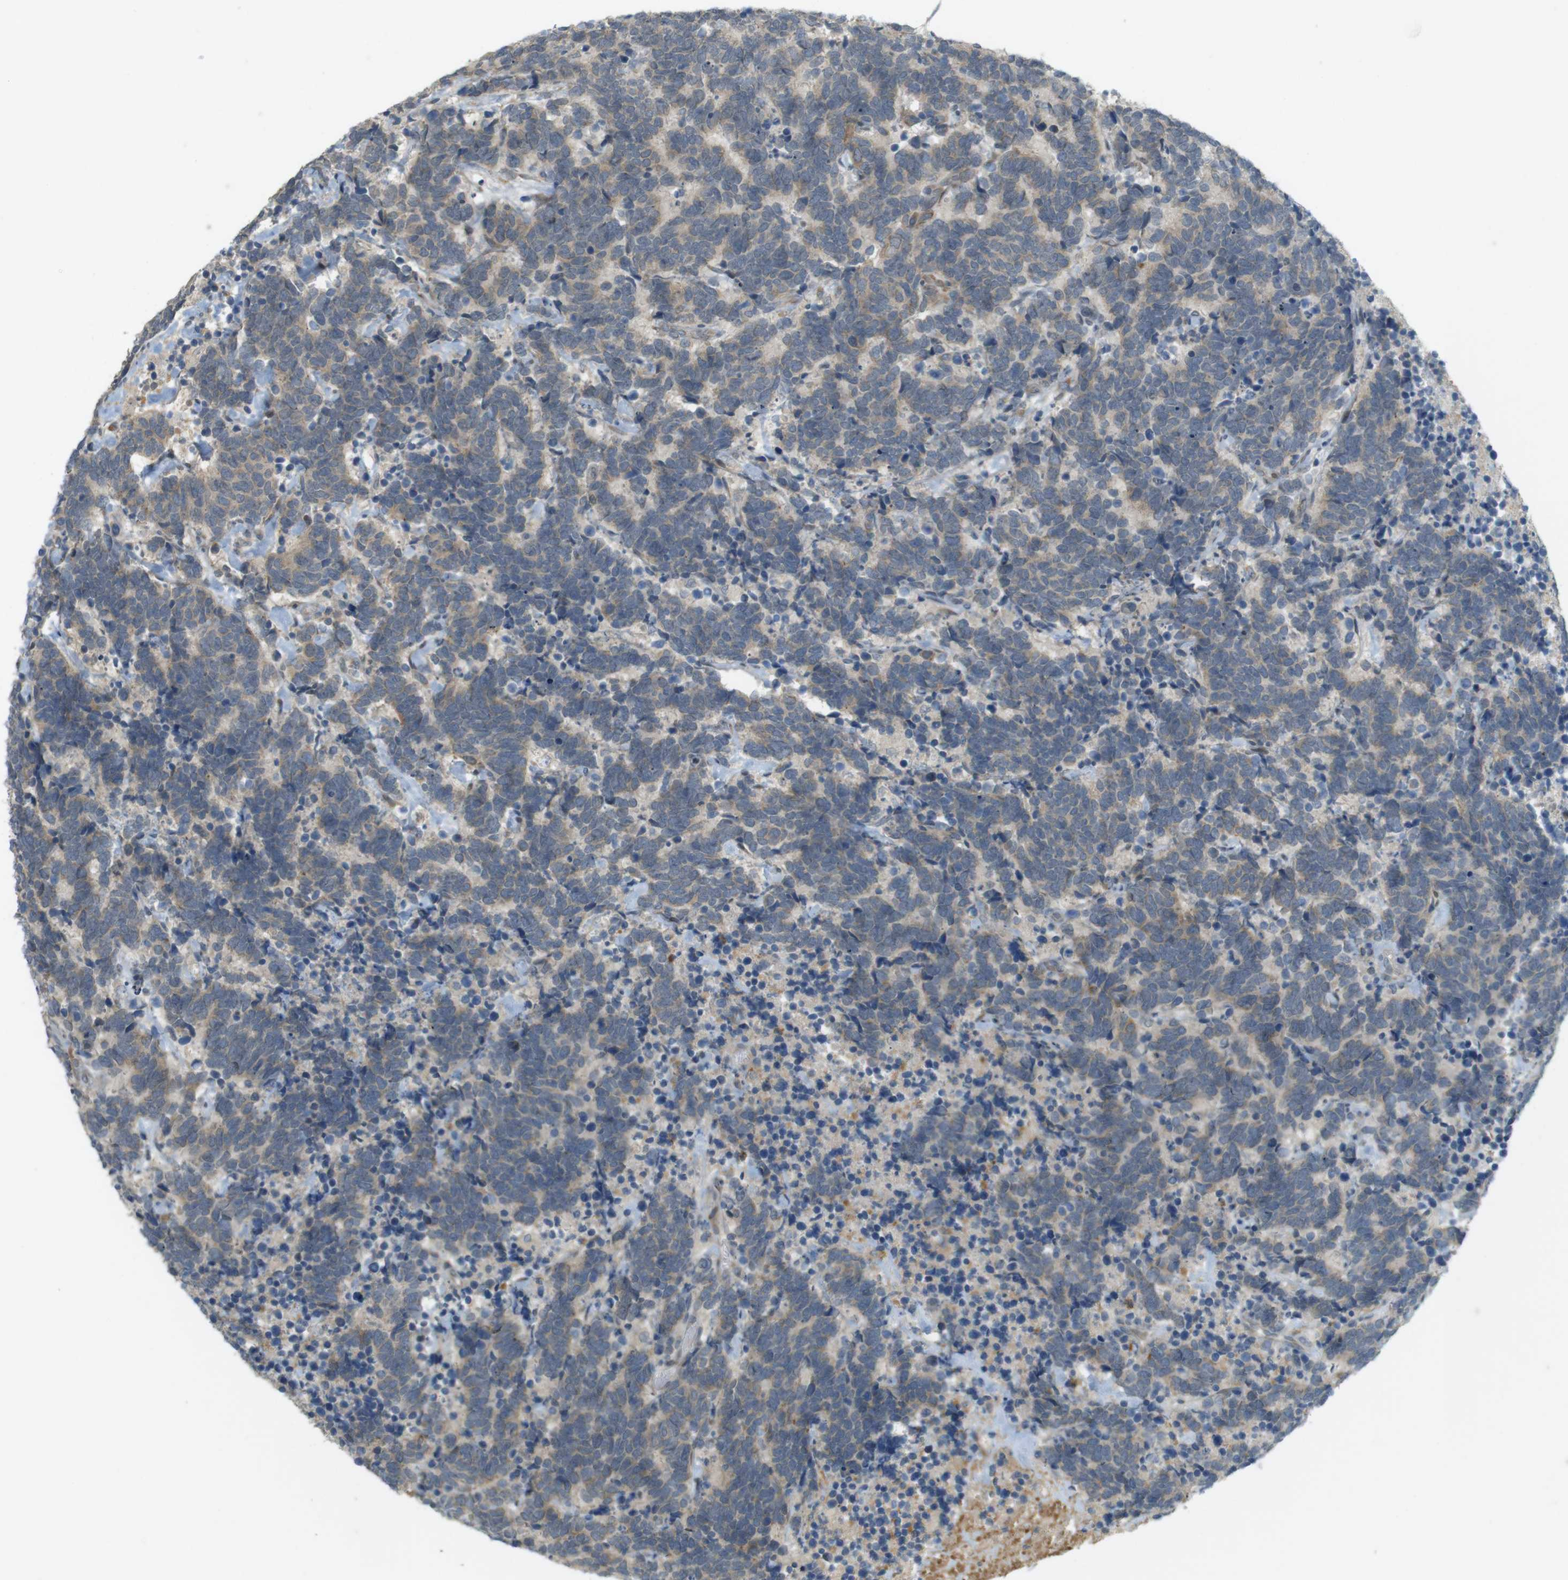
{"staining": {"intensity": "weak", "quantity": ">75%", "location": "cytoplasmic/membranous"}, "tissue": "carcinoid", "cell_type": "Tumor cells", "image_type": "cancer", "snomed": [{"axis": "morphology", "description": "Carcinoma, NOS"}, {"axis": "morphology", "description": "Carcinoid, malignant, NOS"}, {"axis": "topography", "description": "Urinary bladder"}], "caption": "Immunohistochemical staining of human carcinoma shows low levels of weak cytoplasmic/membranous protein expression in approximately >75% of tumor cells.", "gene": "CLRN3", "patient": {"sex": "male", "age": 57}}